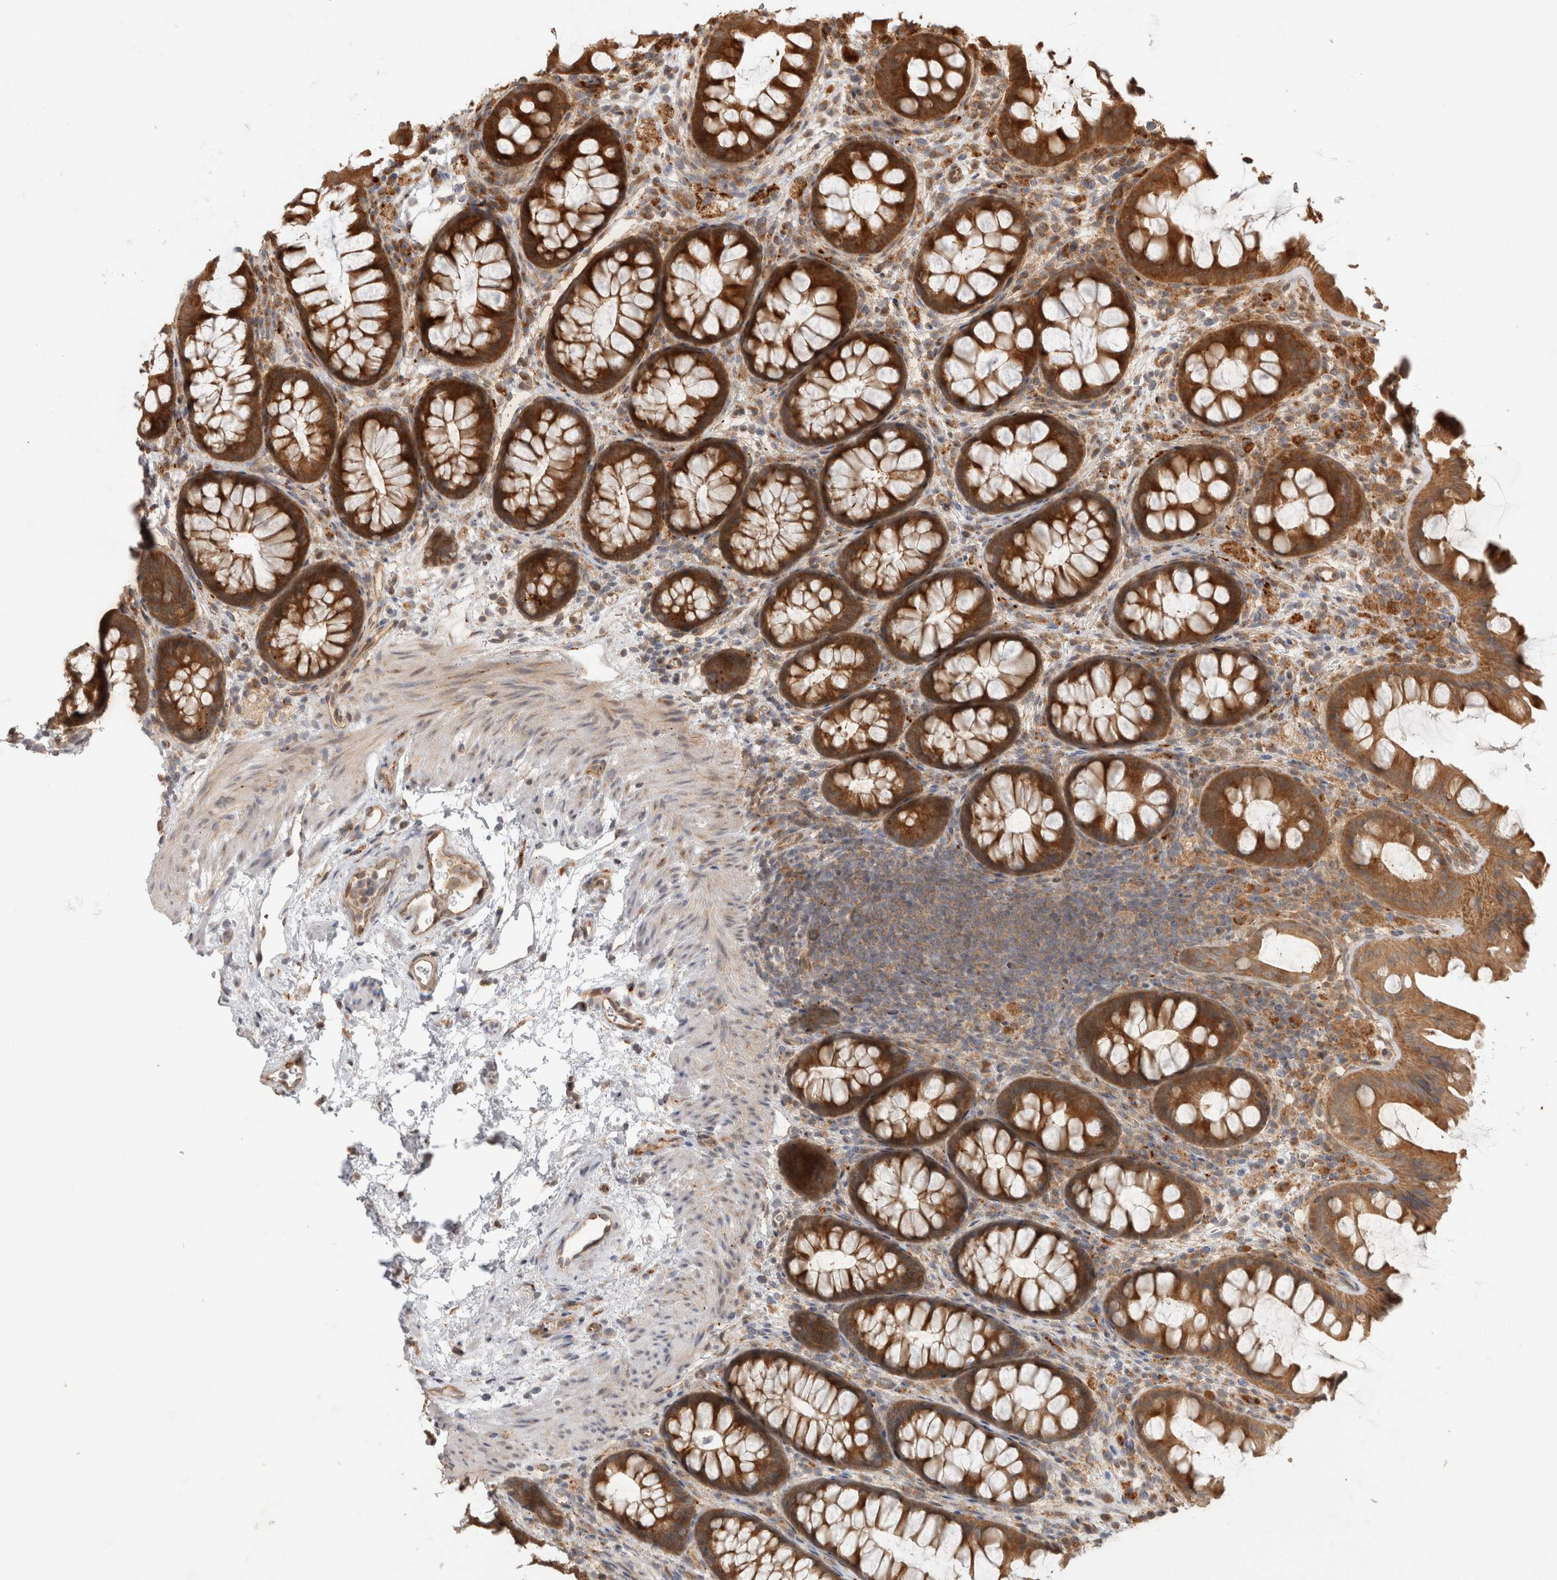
{"staining": {"intensity": "moderate", "quantity": ">75%", "location": "cytoplasmic/membranous"}, "tissue": "colon", "cell_type": "Endothelial cells", "image_type": "normal", "snomed": [{"axis": "morphology", "description": "Normal tissue, NOS"}, {"axis": "topography", "description": "Colon"}], "caption": "High-power microscopy captured an IHC histopathology image of normal colon, revealing moderate cytoplasmic/membranous positivity in approximately >75% of endothelial cells.", "gene": "ACTL9", "patient": {"sex": "female", "age": 62}}